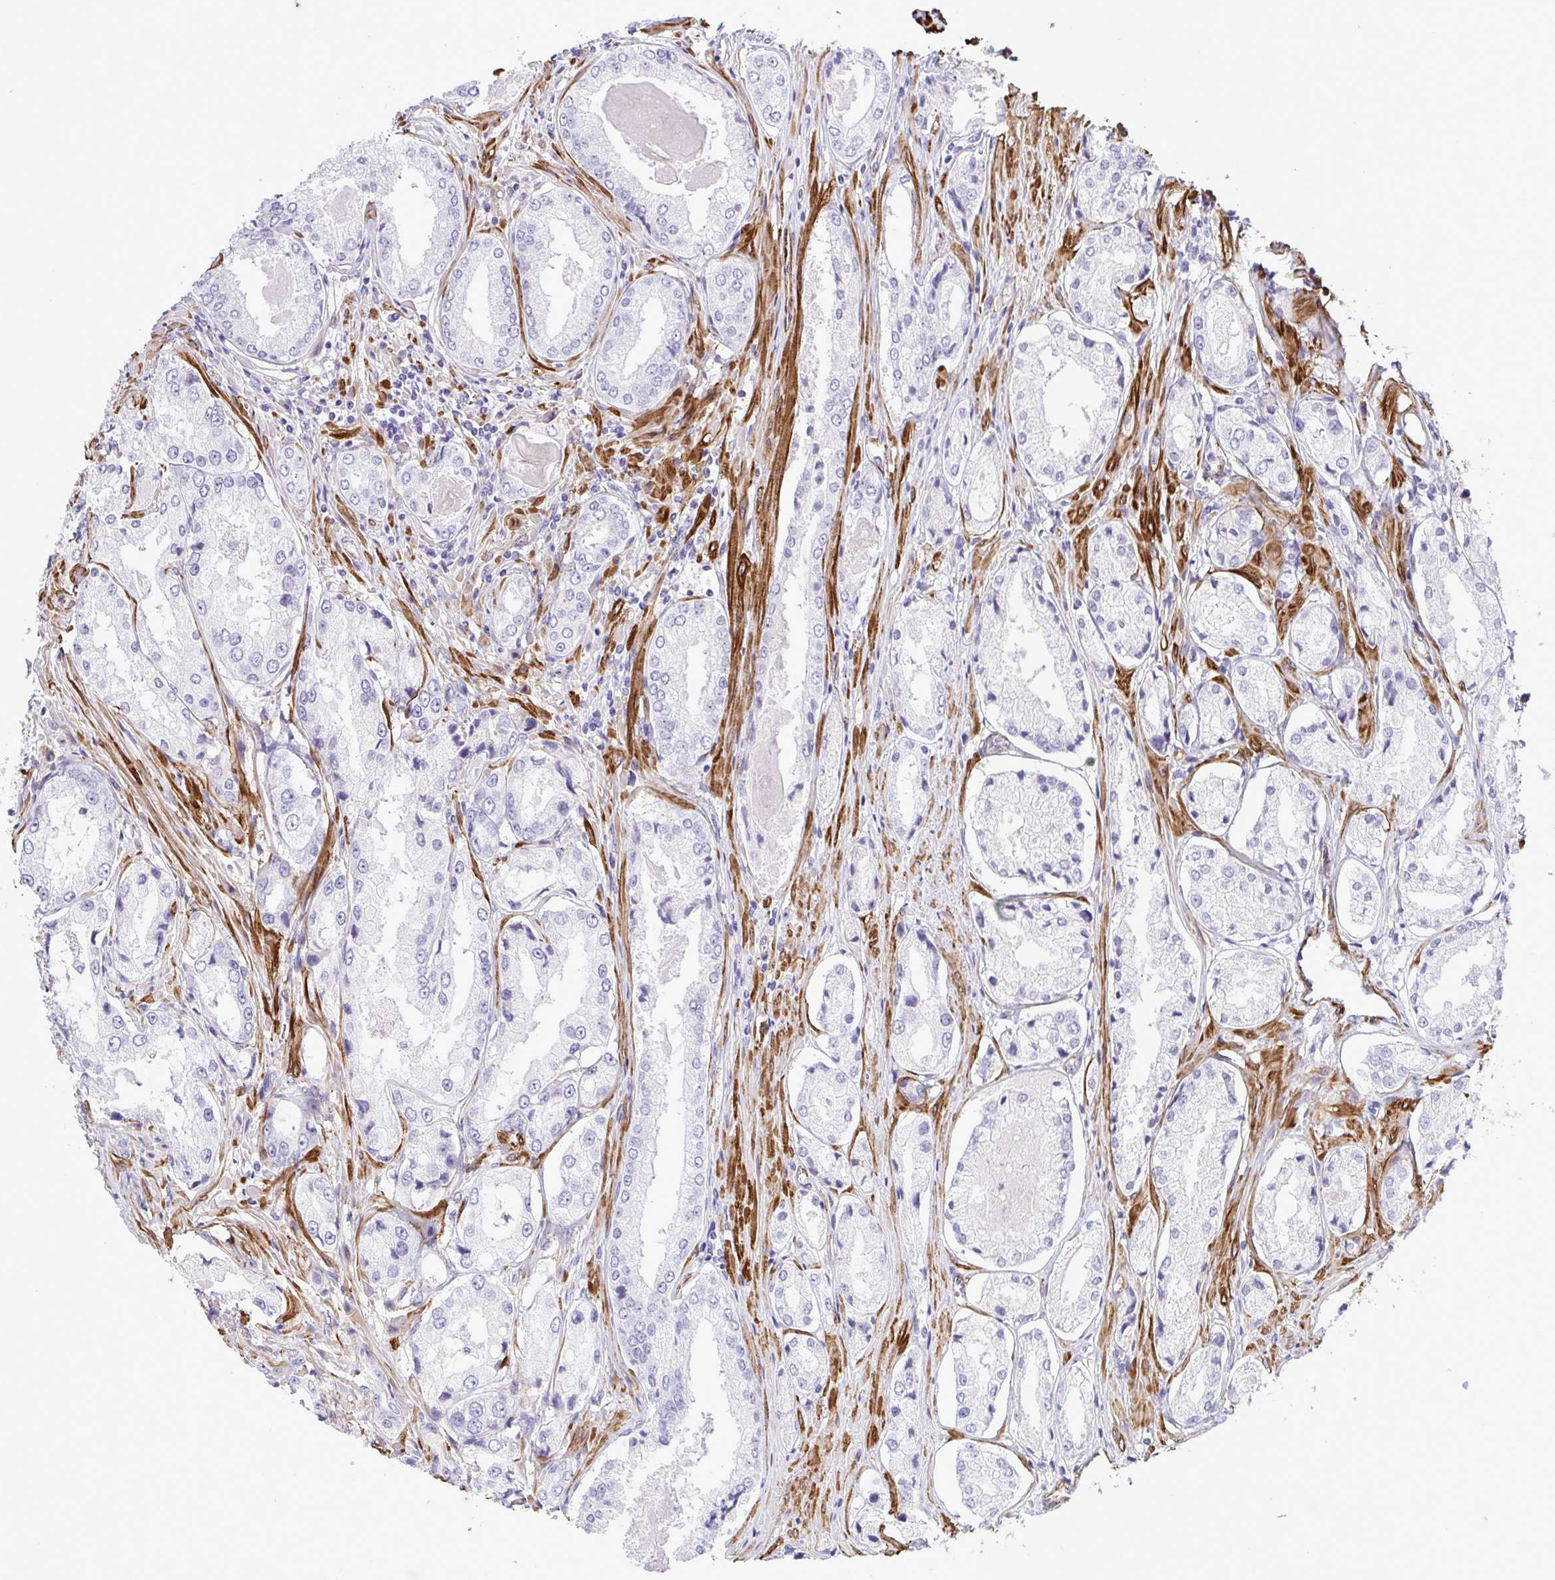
{"staining": {"intensity": "negative", "quantity": "none", "location": "none"}, "tissue": "prostate cancer", "cell_type": "Tumor cells", "image_type": "cancer", "snomed": [{"axis": "morphology", "description": "Adenocarcinoma, Low grade"}, {"axis": "topography", "description": "Prostate"}], "caption": "Tumor cells are negative for brown protein staining in adenocarcinoma (low-grade) (prostate).", "gene": "SYNPO2L", "patient": {"sex": "male", "age": 68}}